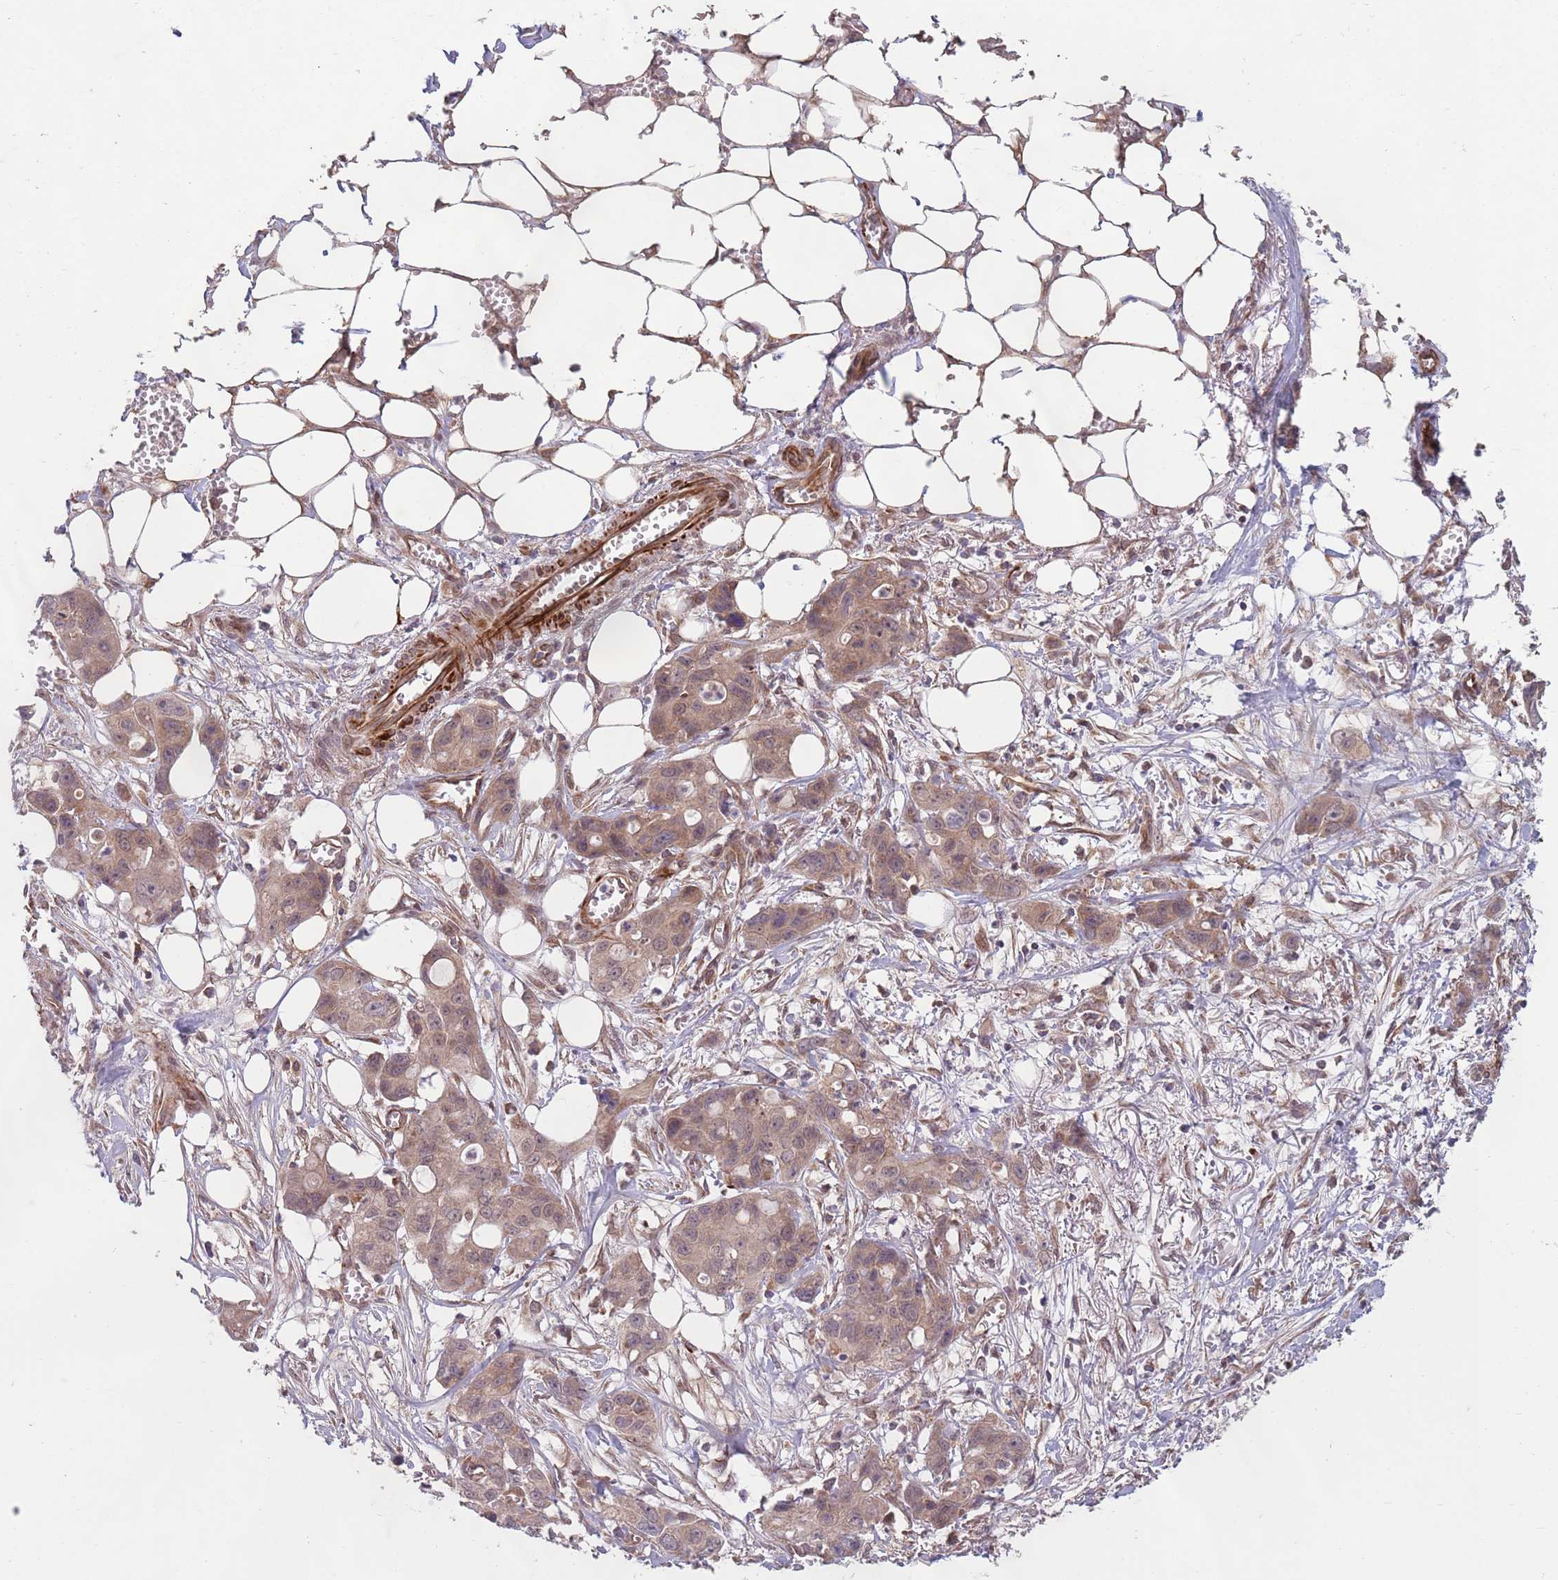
{"staining": {"intensity": "moderate", "quantity": ">75%", "location": "cytoplasmic/membranous,nuclear"}, "tissue": "ovarian cancer", "cell_type": "Tumor cells", "image_type": "cancer", "snomed": [{"axis": "morphology", "description": "Cystadenocarcinoma, mucinous, NOS"}, {"axis": "topography", "description": "Ovary"}], "caption": "Immunohistochemistry (IHC) (DAB (3,3'-diaminobenzidine)) staining of human ovarian cancer (mucinous cystadenocarcinoma) shows moderate cytoplasmic/membranous and nuclear protein positivity in about >75% of tumor cells.", "gene": "CHD9", "patient": {"sex": "female", "age": 70}}